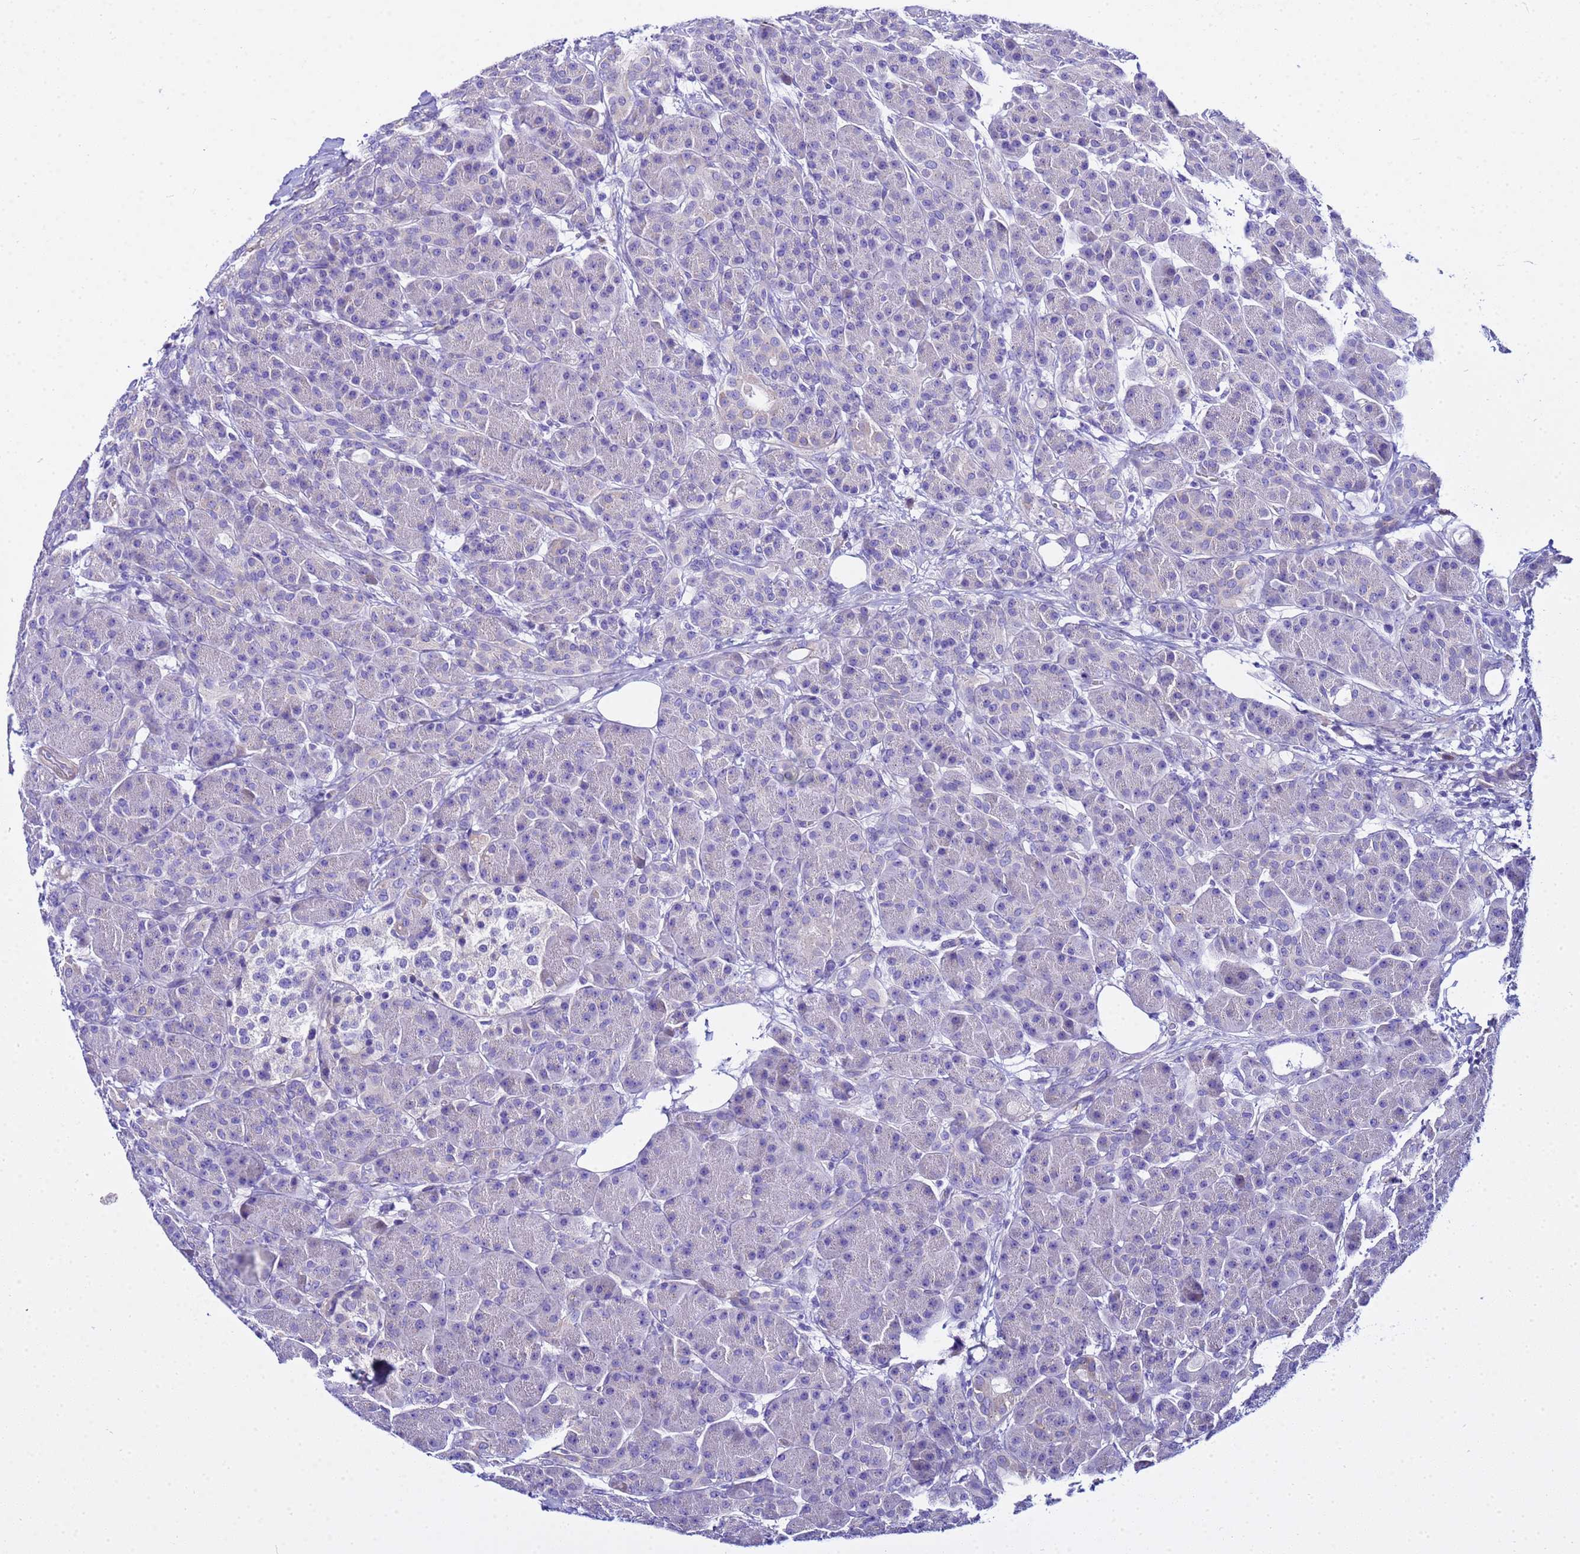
{"staining": {"intensity": "negative", "quantity": "none", "location": "none"}, "tissue": "pancreas", "cell_type": "Exocrine glandular cells", "image_type": "normal", "snomed": [{"axis": "morphology", "description": "Normal tissue, NOS"}, {"axis": "topography", "description": "Pancreas"}], "caption": "DAB (3,3'-diaminobenzidine) immunohistochemical staining of benign human pancreas shows no significant expression in exocrine glandular cells. The staining is performed using DAB brown chromogen with nuclei counter-stained in using hematoxylin.", "gene": "USP18", "patient": {"sex": "male", "age": 63}}